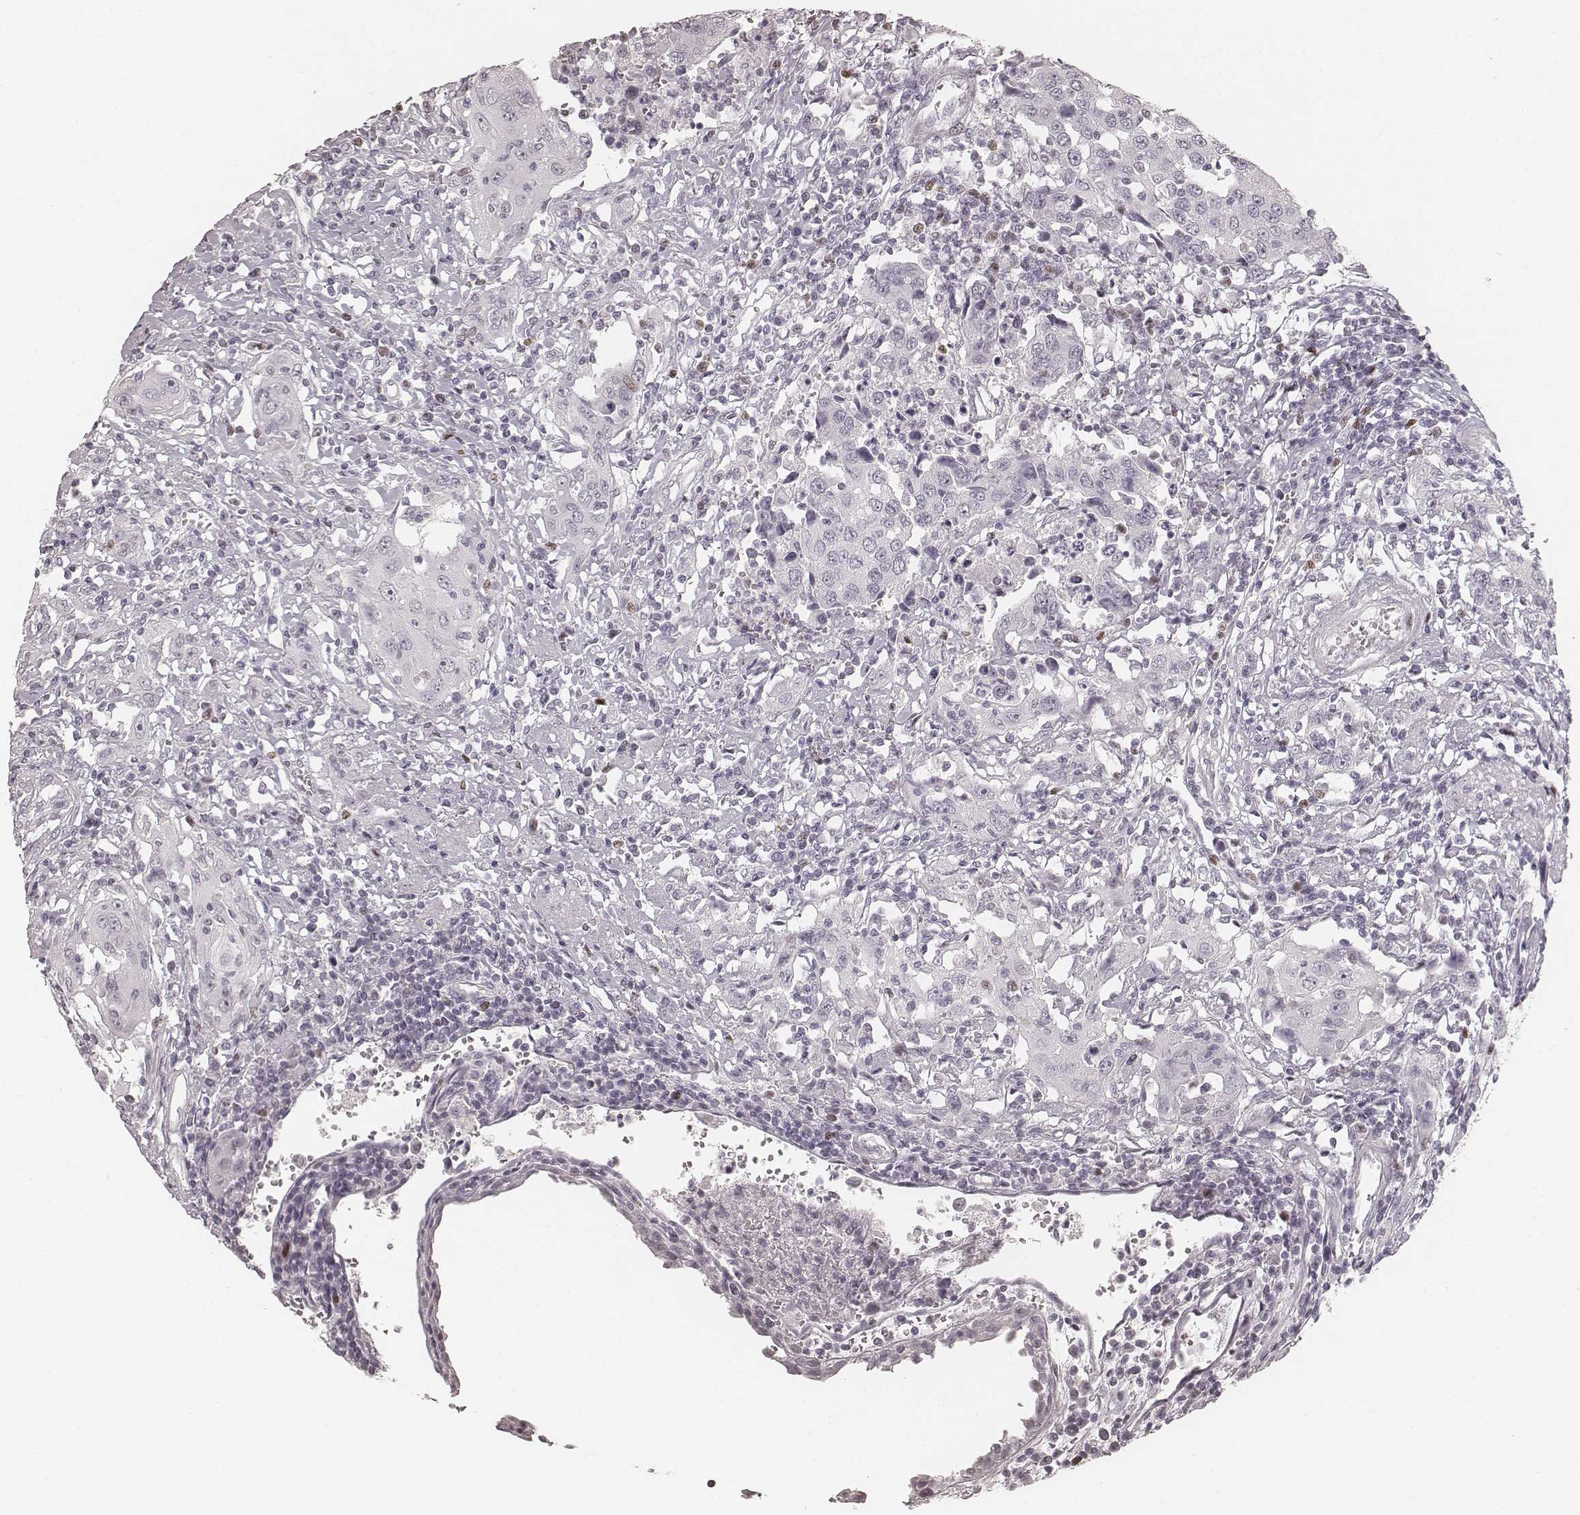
{"staining": {"intensity": "negative", "quantity": "none", "location": "none"}, "tissue": "urothelial cancer", "cell_type": "Tumor cells", "image_type": "cancer", "snomed": [{"axis": "morphology", "description": "Urothelial carcinoma, High grade"}, {"axis": "topography", "description": "Urinary bladder"}], "caption": "IHC of urothelial carcinoma (high-grade) reveals no positivity in tumor cells.", "gene": "TEX37", "patient": {"sex": "female", "age": 85}}